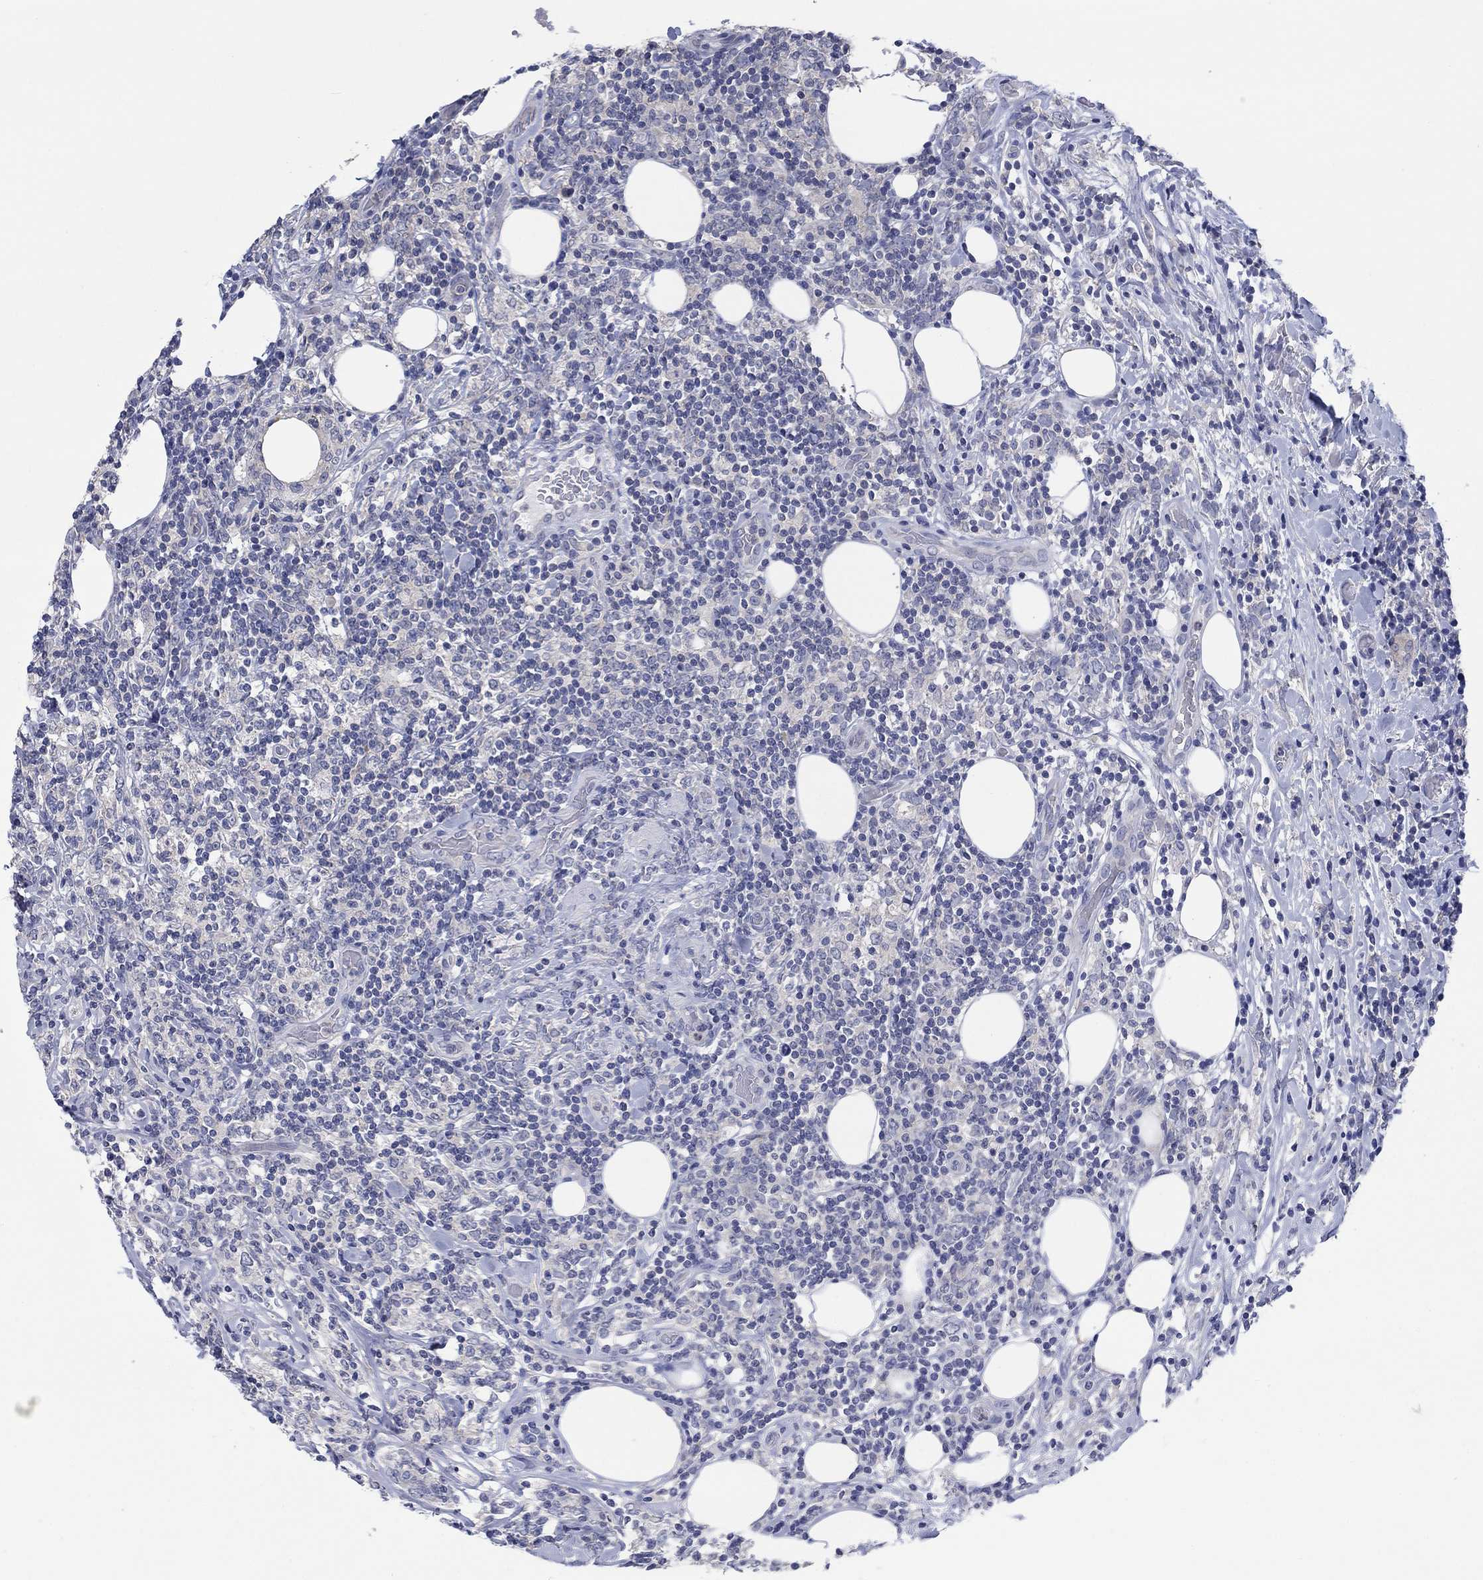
{"staining": {"intensity": "negative", "quantity": "none", "location": "none"}, "tissue": "lymphoma", "cell_type": "Tumor cells", "image_type": "cancer", "snomed": [{"axis": "morphology", "description": "Malignant lymphoma, non-Hodgkin's type, High grade"}, {"axis": "topography", "description": "Lymph node"}], "caption": "A histopathology image of human lymphoma is negative for staining in tumor cells.", "gene": "FER1L6", "patient": {"sex": "female", "age": 84}}